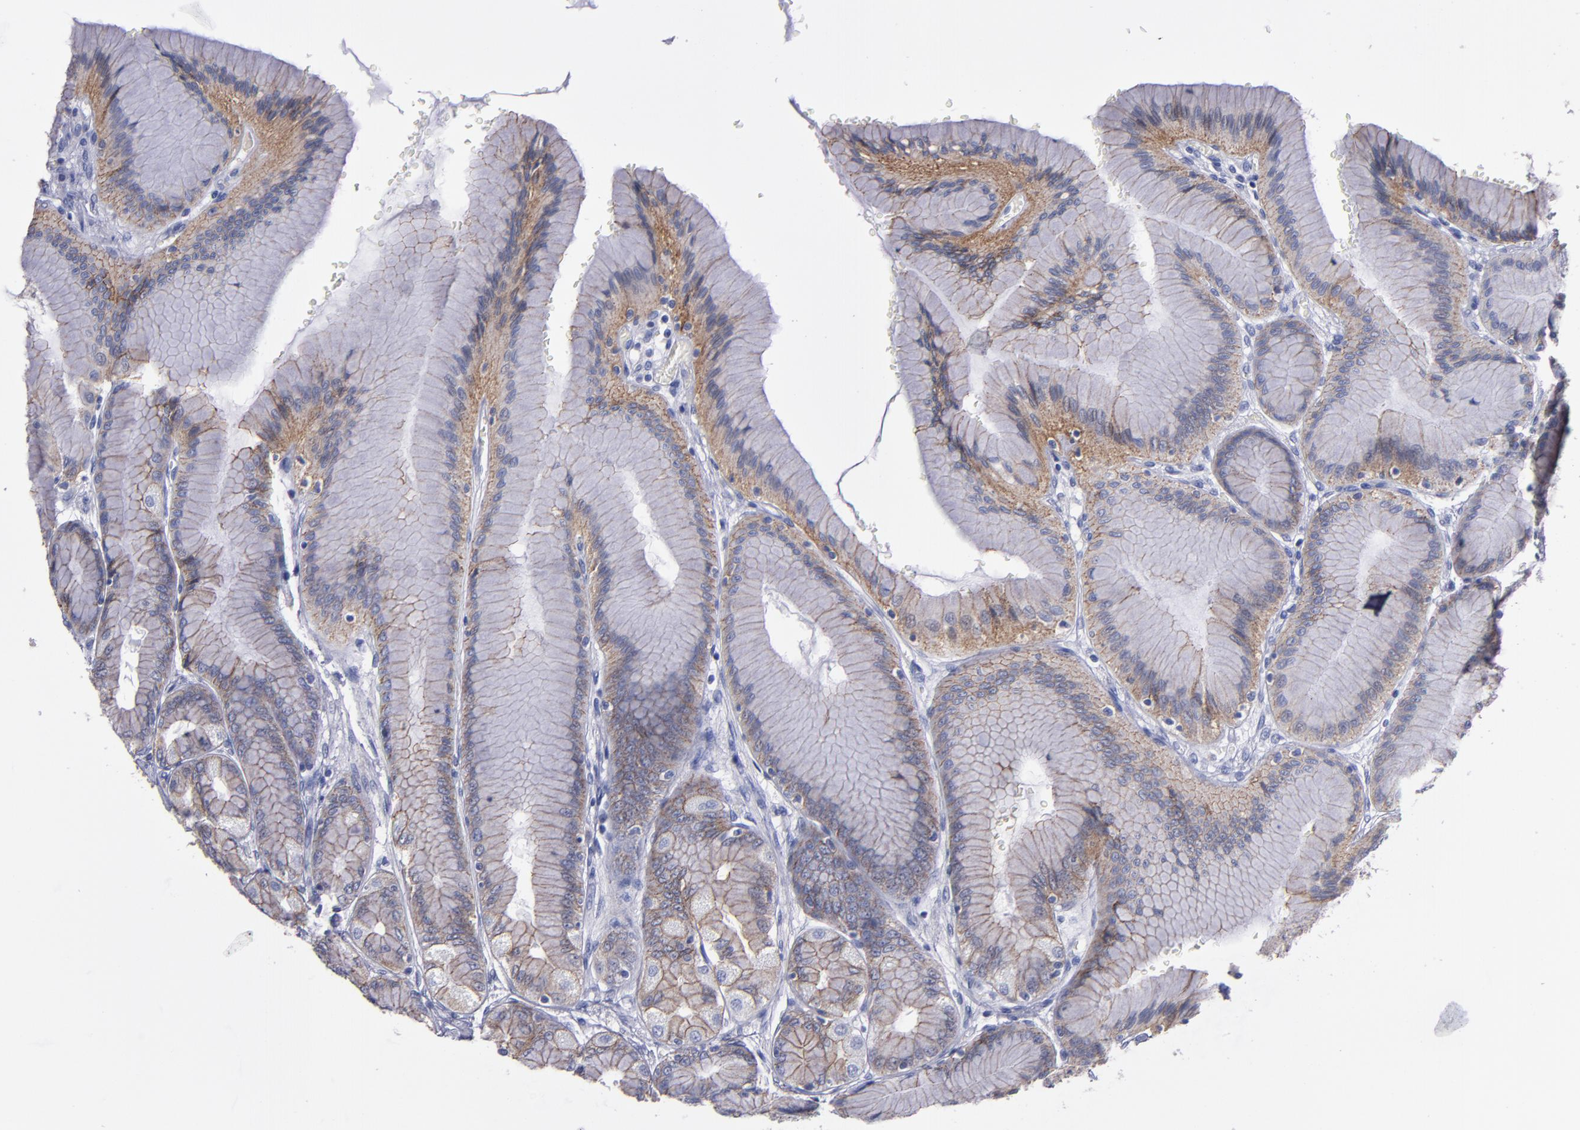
{"staining": {"intensity": "moderate", "quantity": ">75%", "location": "cytoplasmic/membranous"}, "tissue": "stomach", "cell_type": "Glandular cells", "image_type": "normal", "snomed": [{"axis": "morphology", "description": "Normal tissue, NOS"}, {"axis": "morphology", "description": "Adenocarcinoma, NOS"}, {"axis": "topography", "description": "Stomach"}, {"axis": "topography", "description": "Stomach, lower"}], "caption": "A high-resolution micrograph shows IHC staining of benign stomach, which exhibits moderate cytoplasmic/membranous positivity in about >75% of glandular cells.", "gene": "CDH3", "patient": {"sex": "female", "age": 65}}